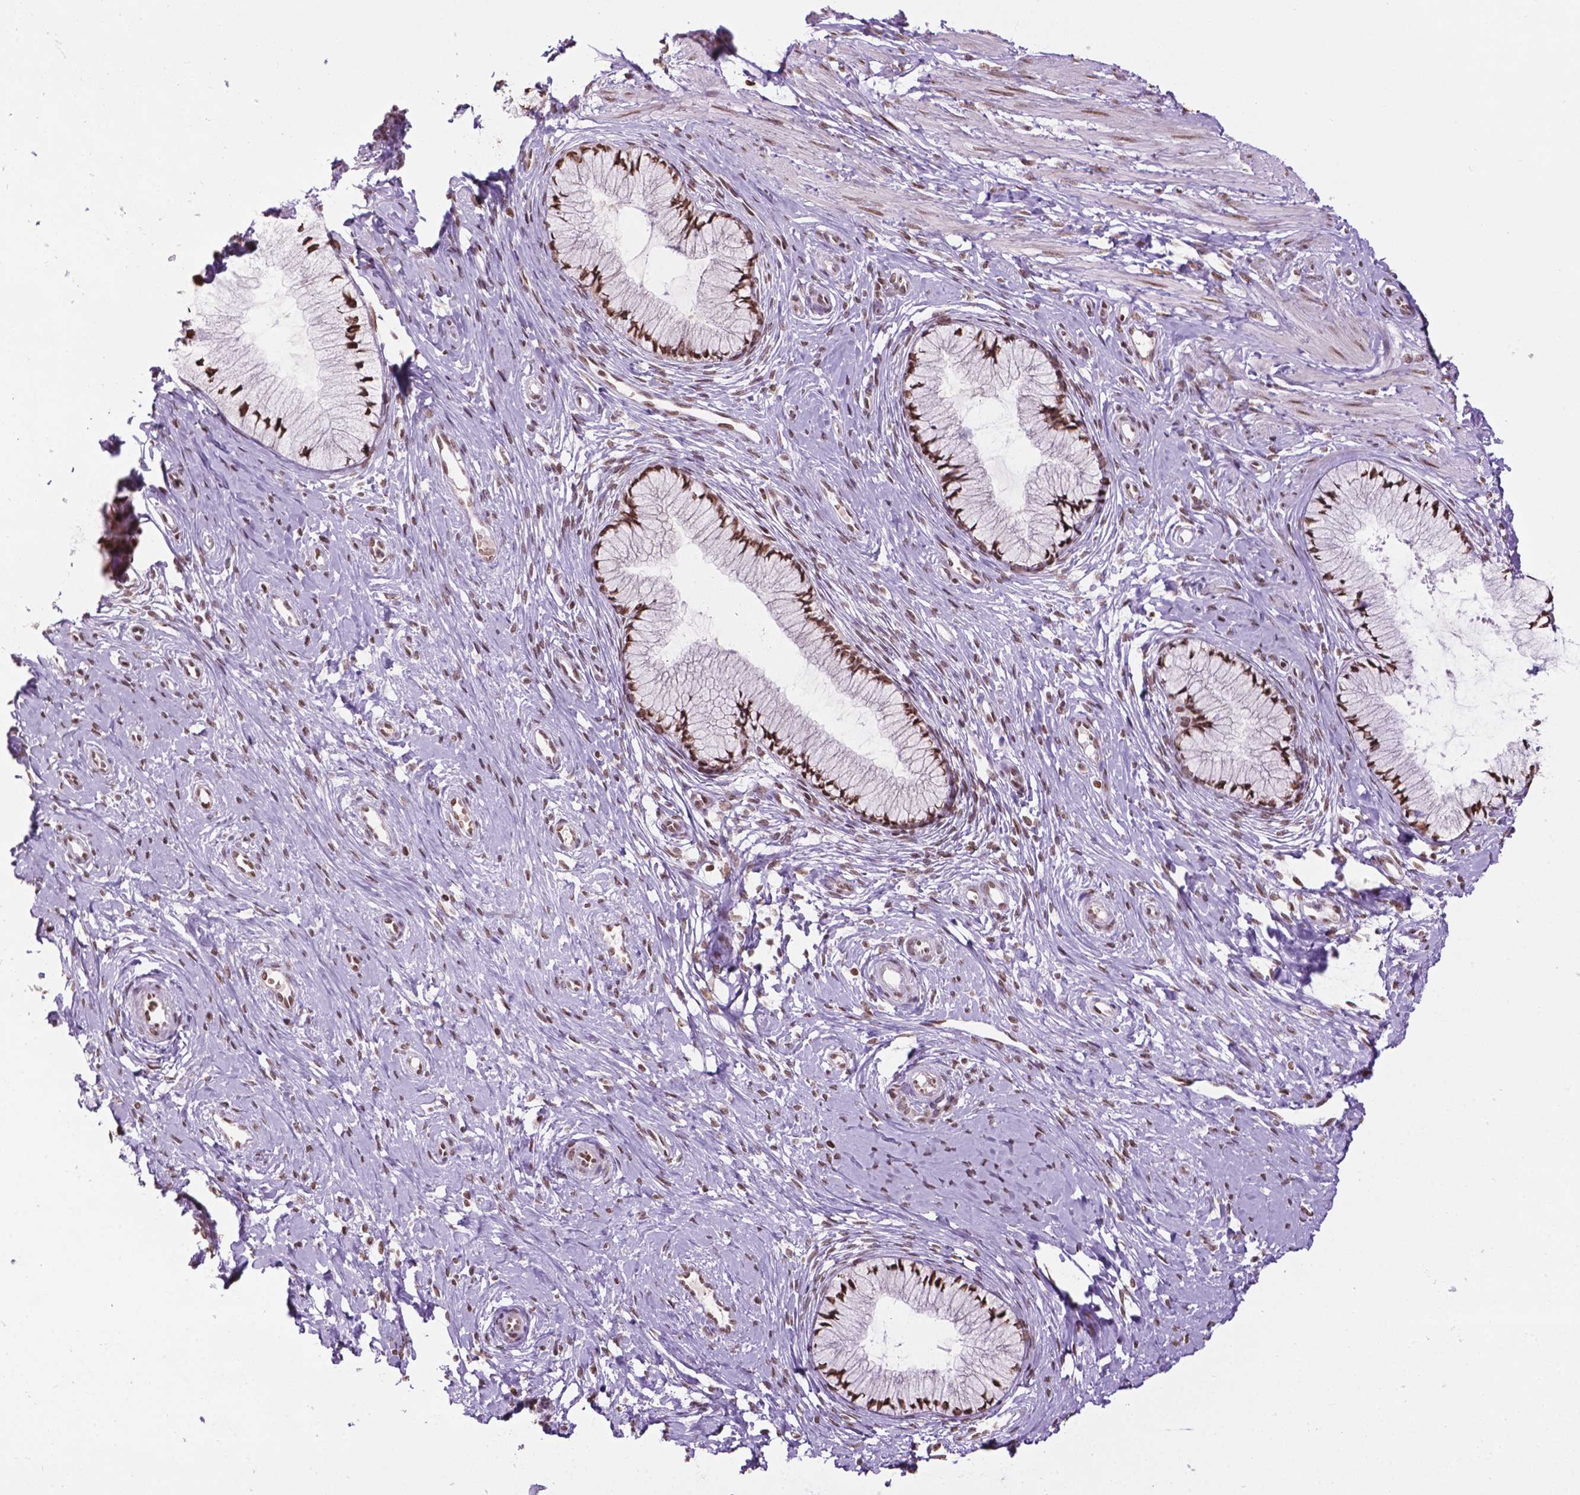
{"staining": {"intensity": "moderate", "quantity": ">75%", "location": "nuclear"}, "tissue": "cervix", "cell_type": "Glandular cells", "image_type": "normal", "snomed": [{"axis": "morphology", "description": "Normal tissue, NOS"}, {"axis": "topography", "description": "Cervix"}], "caption": "The image displays a brown stain indicating the presence of a protein in the nuclear of glandular cells in cervix.", "gene": "COL23A1", "patient": {"sex": "female", "age": 37}}